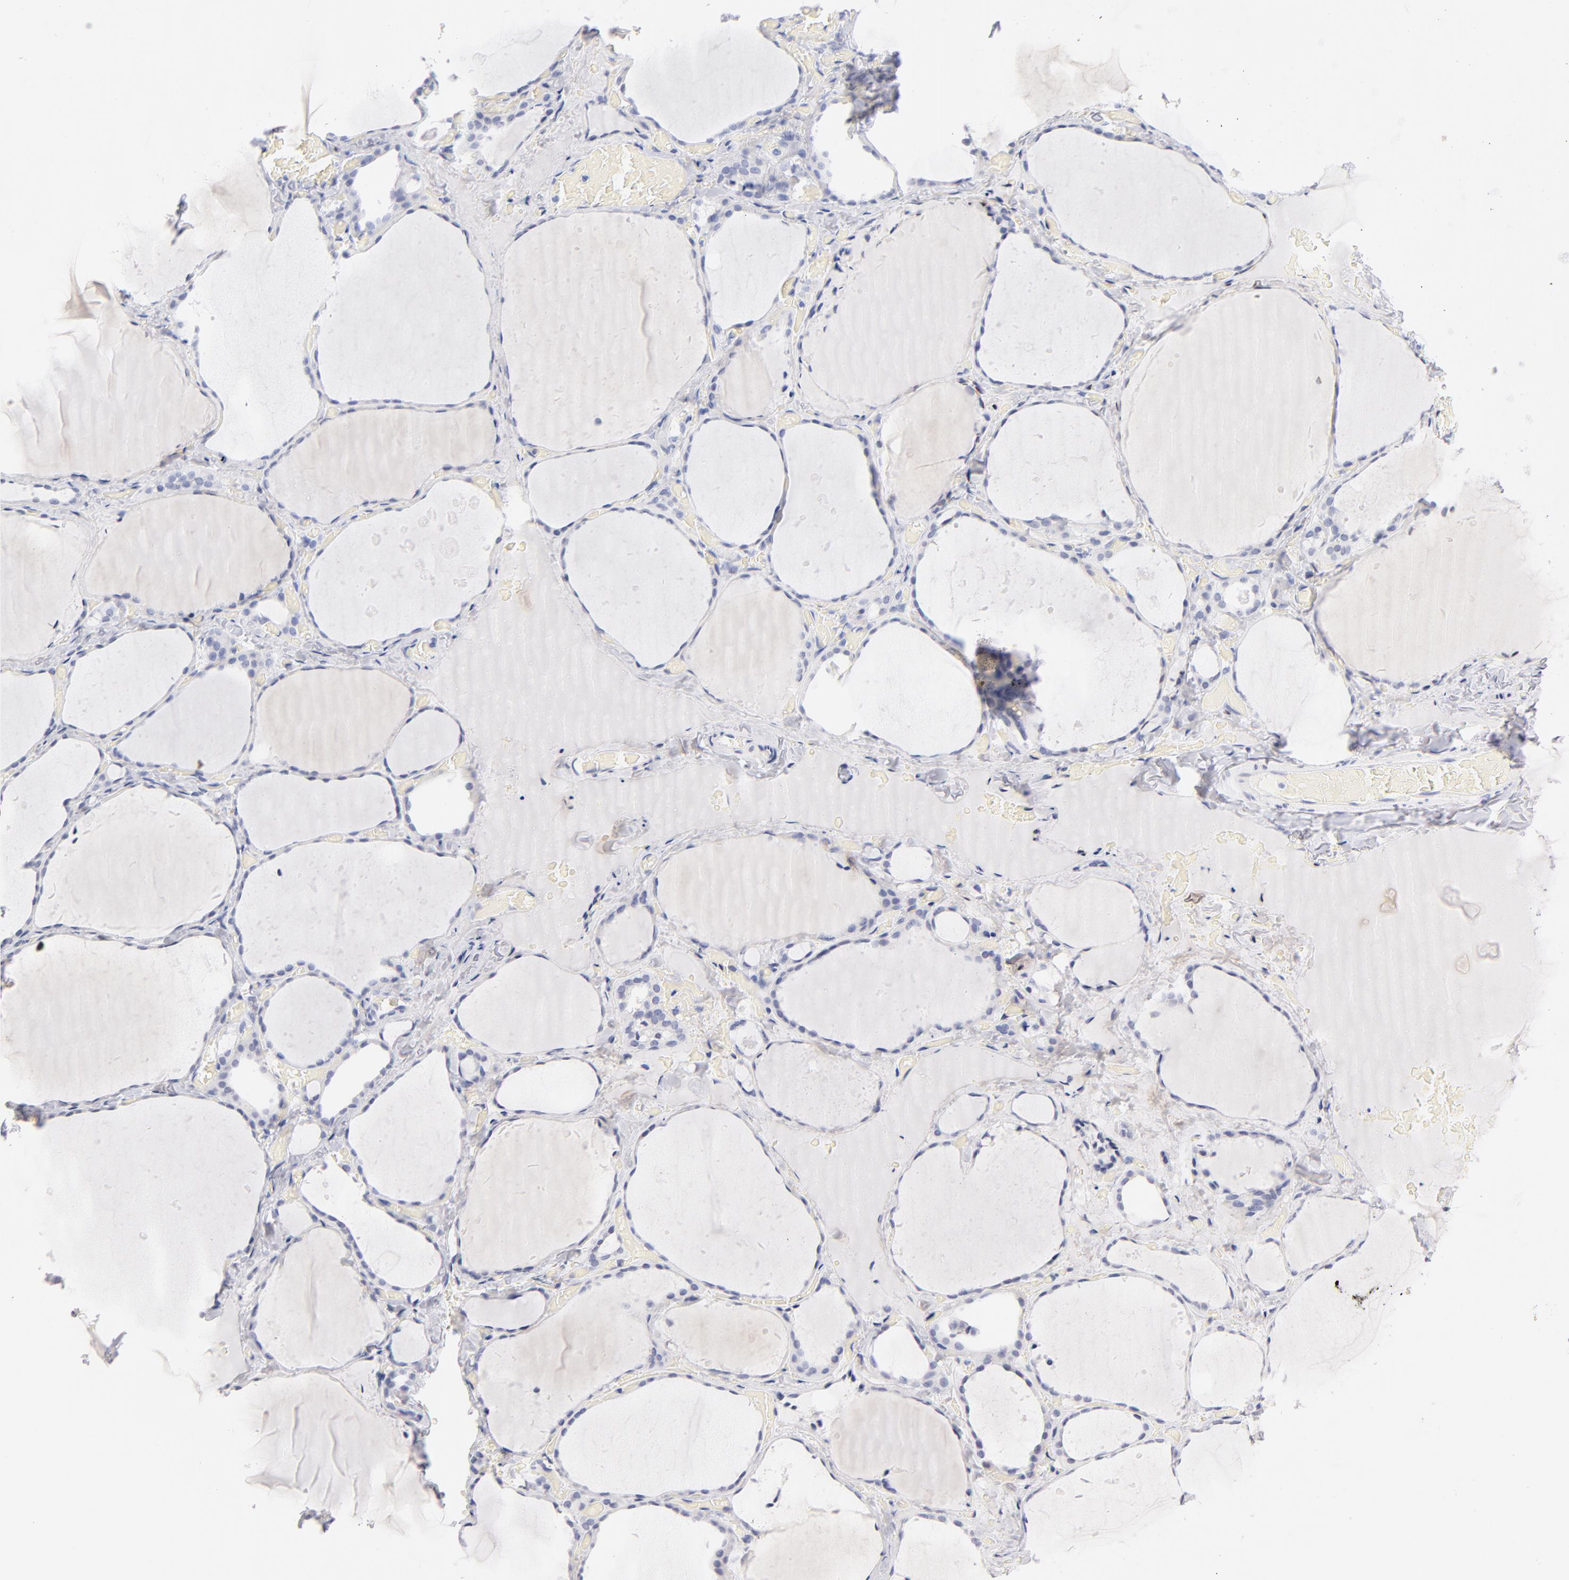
{"staining": {"intensity": "negative", "quantity": "none", "location": "none"}, "tissue": "thyroid gland", "cell_type": "Glandular cells", "image_type": "normal", "snomed": [{"axis": "morphology", "description": "Normal tissue, NOS"}, {"axis": "topography", "description": "Thyroid gland"}], "caption": "An immunohistochemistry histopathology image of normal thyroid gland is shown. There is no staining in glandular cells of thyroid gland.", "gene": "KHNYN", "patient": {"sex": "female", "age": 22}}